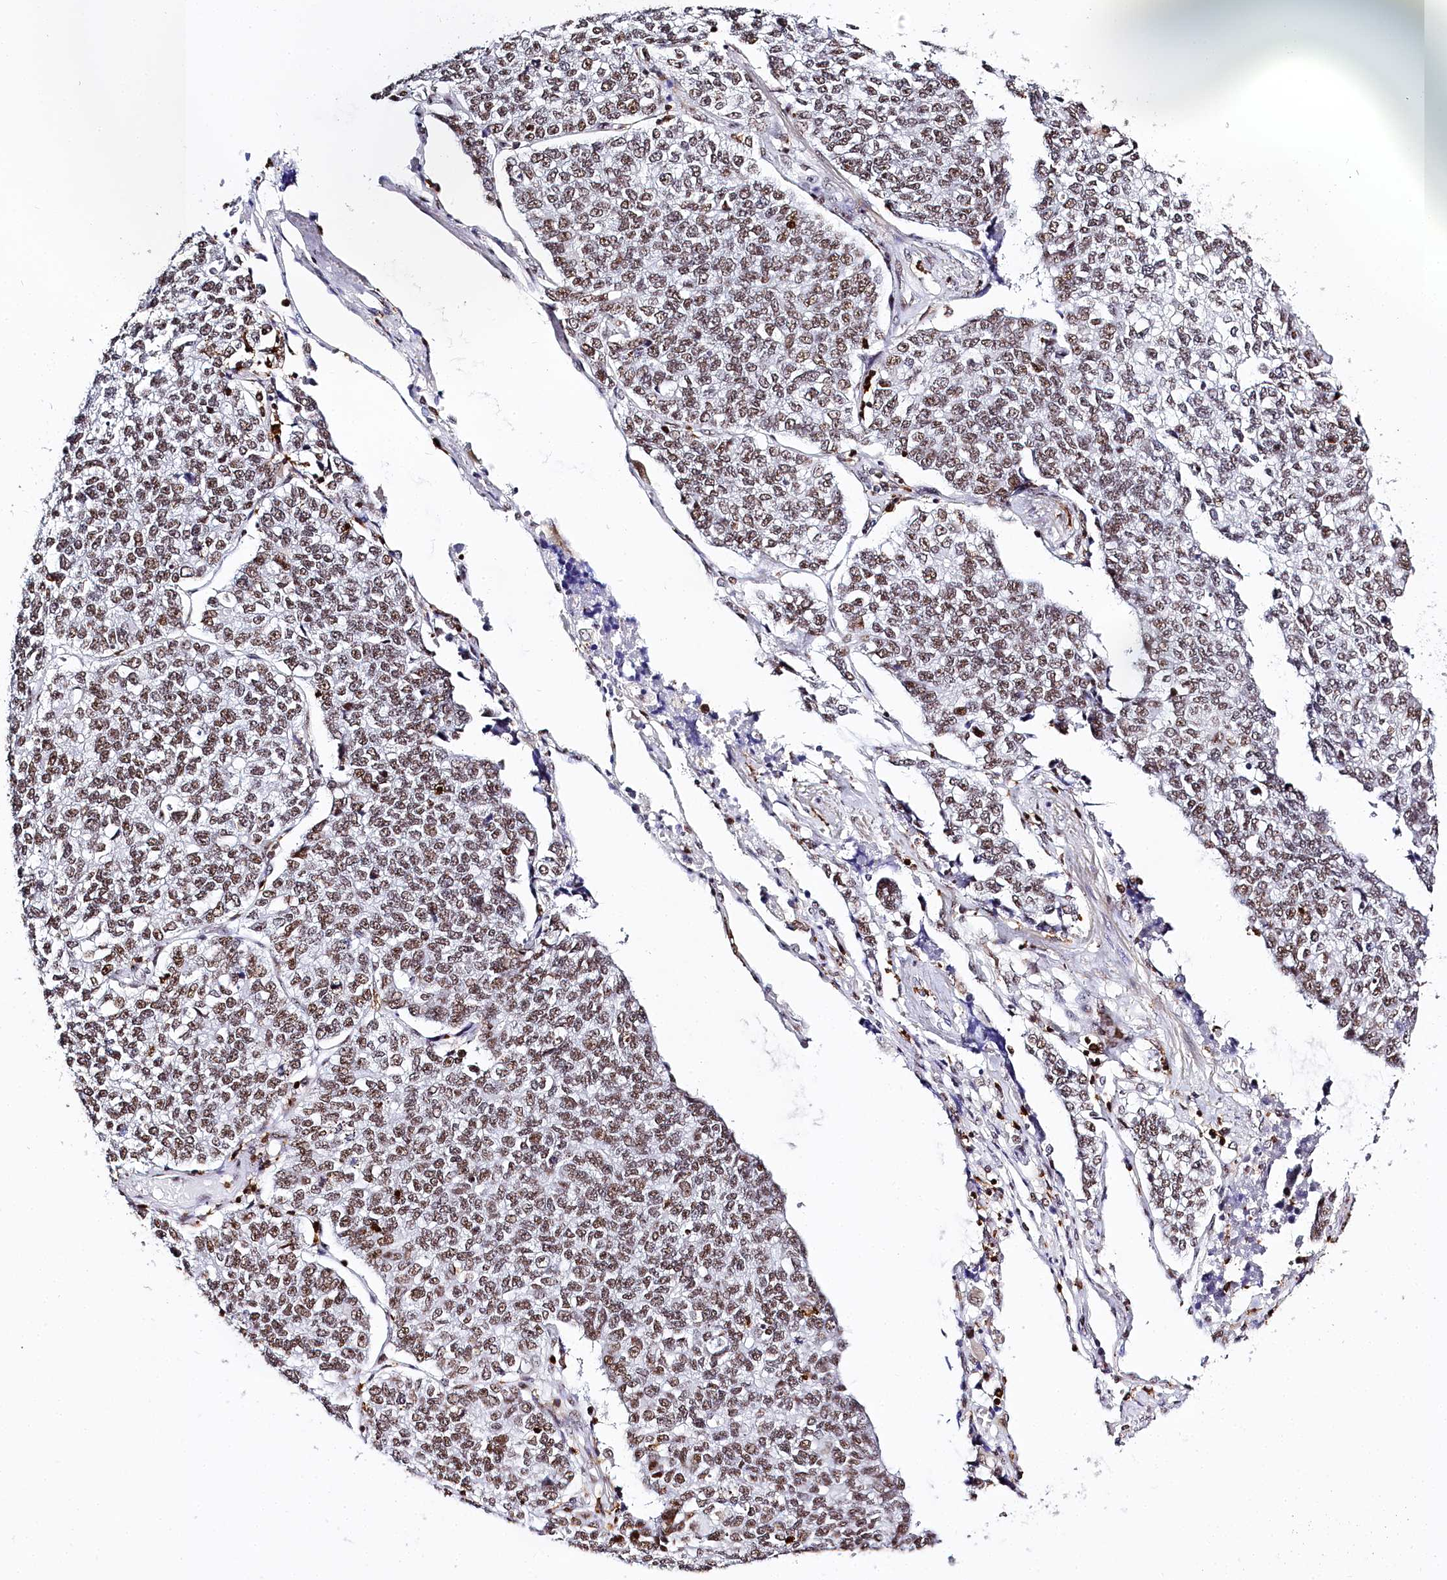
{"staining": {"intensity": "moderate", "quantity": ">75%", "location": "nuclear"}, "tissue": "lung cancer", "cell_type": "Tumor cells", "image_type": "cancer", "snomed": [{"axis": "morphology", "description": "Adenocarcinoma, NOS"}, {"axis": "topography", "description": "Lung"}], "caption": "The histopathology image exhibits staining of adenocarcinoma (lung), revealing moderate nuclear protein staining (brown color) within tumor cells.", "gene": "BARD1", "patient": {"sex": "male", "age": 49}}